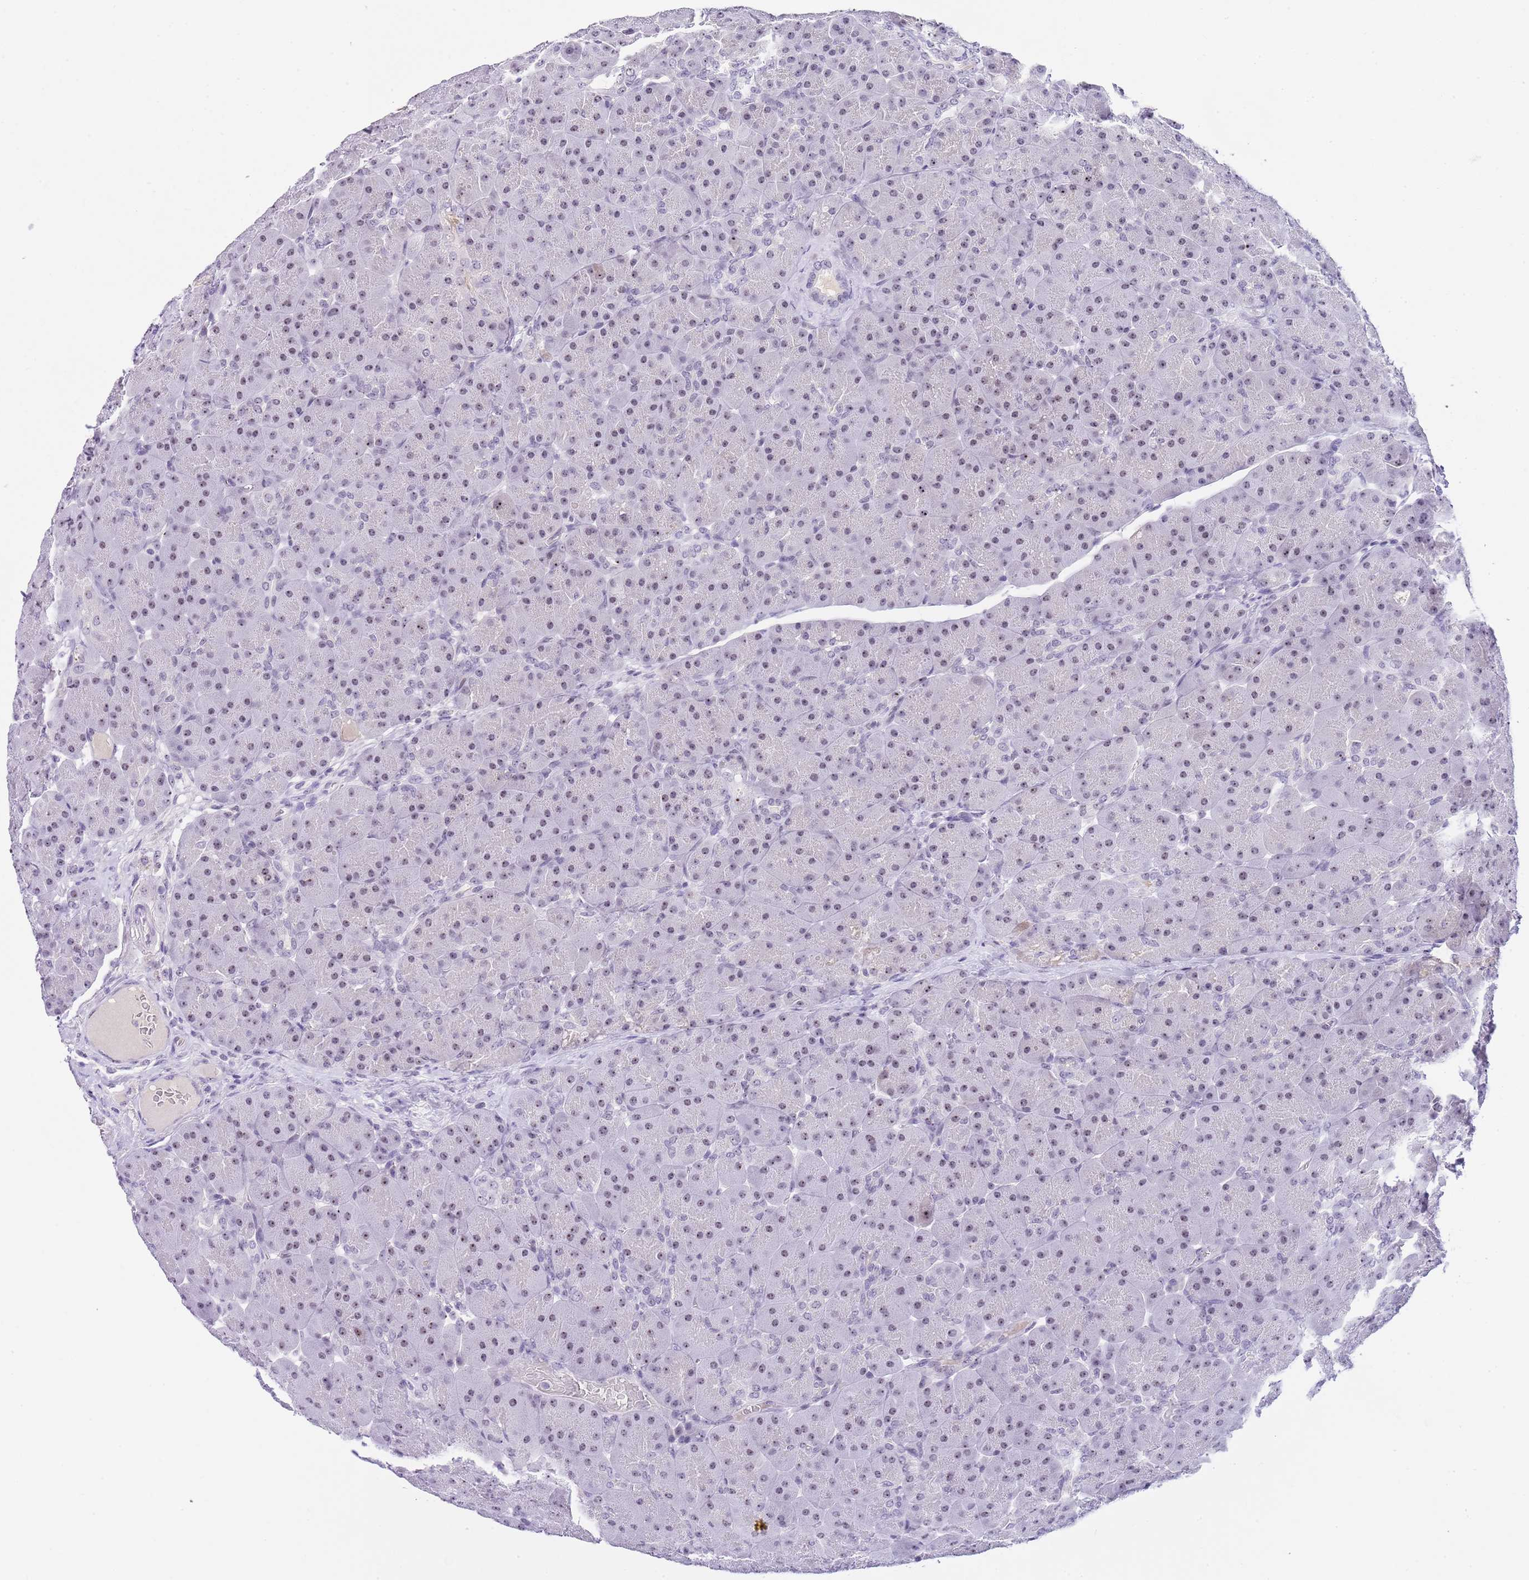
{"staining": {"intensity": "weak", "quantity": "25%-75%", "location": "nuclear"}, "tissue": "pancreas", "cell_type": "Exocrine glandular cells", "image_type": "normal", "snomed": [{"axis": "morphology", "description": "Normal tissue, NOS"}, {"axis": "topography", "description": "Pancreas"}], "caption": "This histopathology image demonstrates immunohistochemistry staining of unremarkable pancreas, with low weak nuclear positivity in about 25%-75% of exocrine glandular cells.", "gene": "NOP56", "patient": {"sex": "male", "age": 66}}